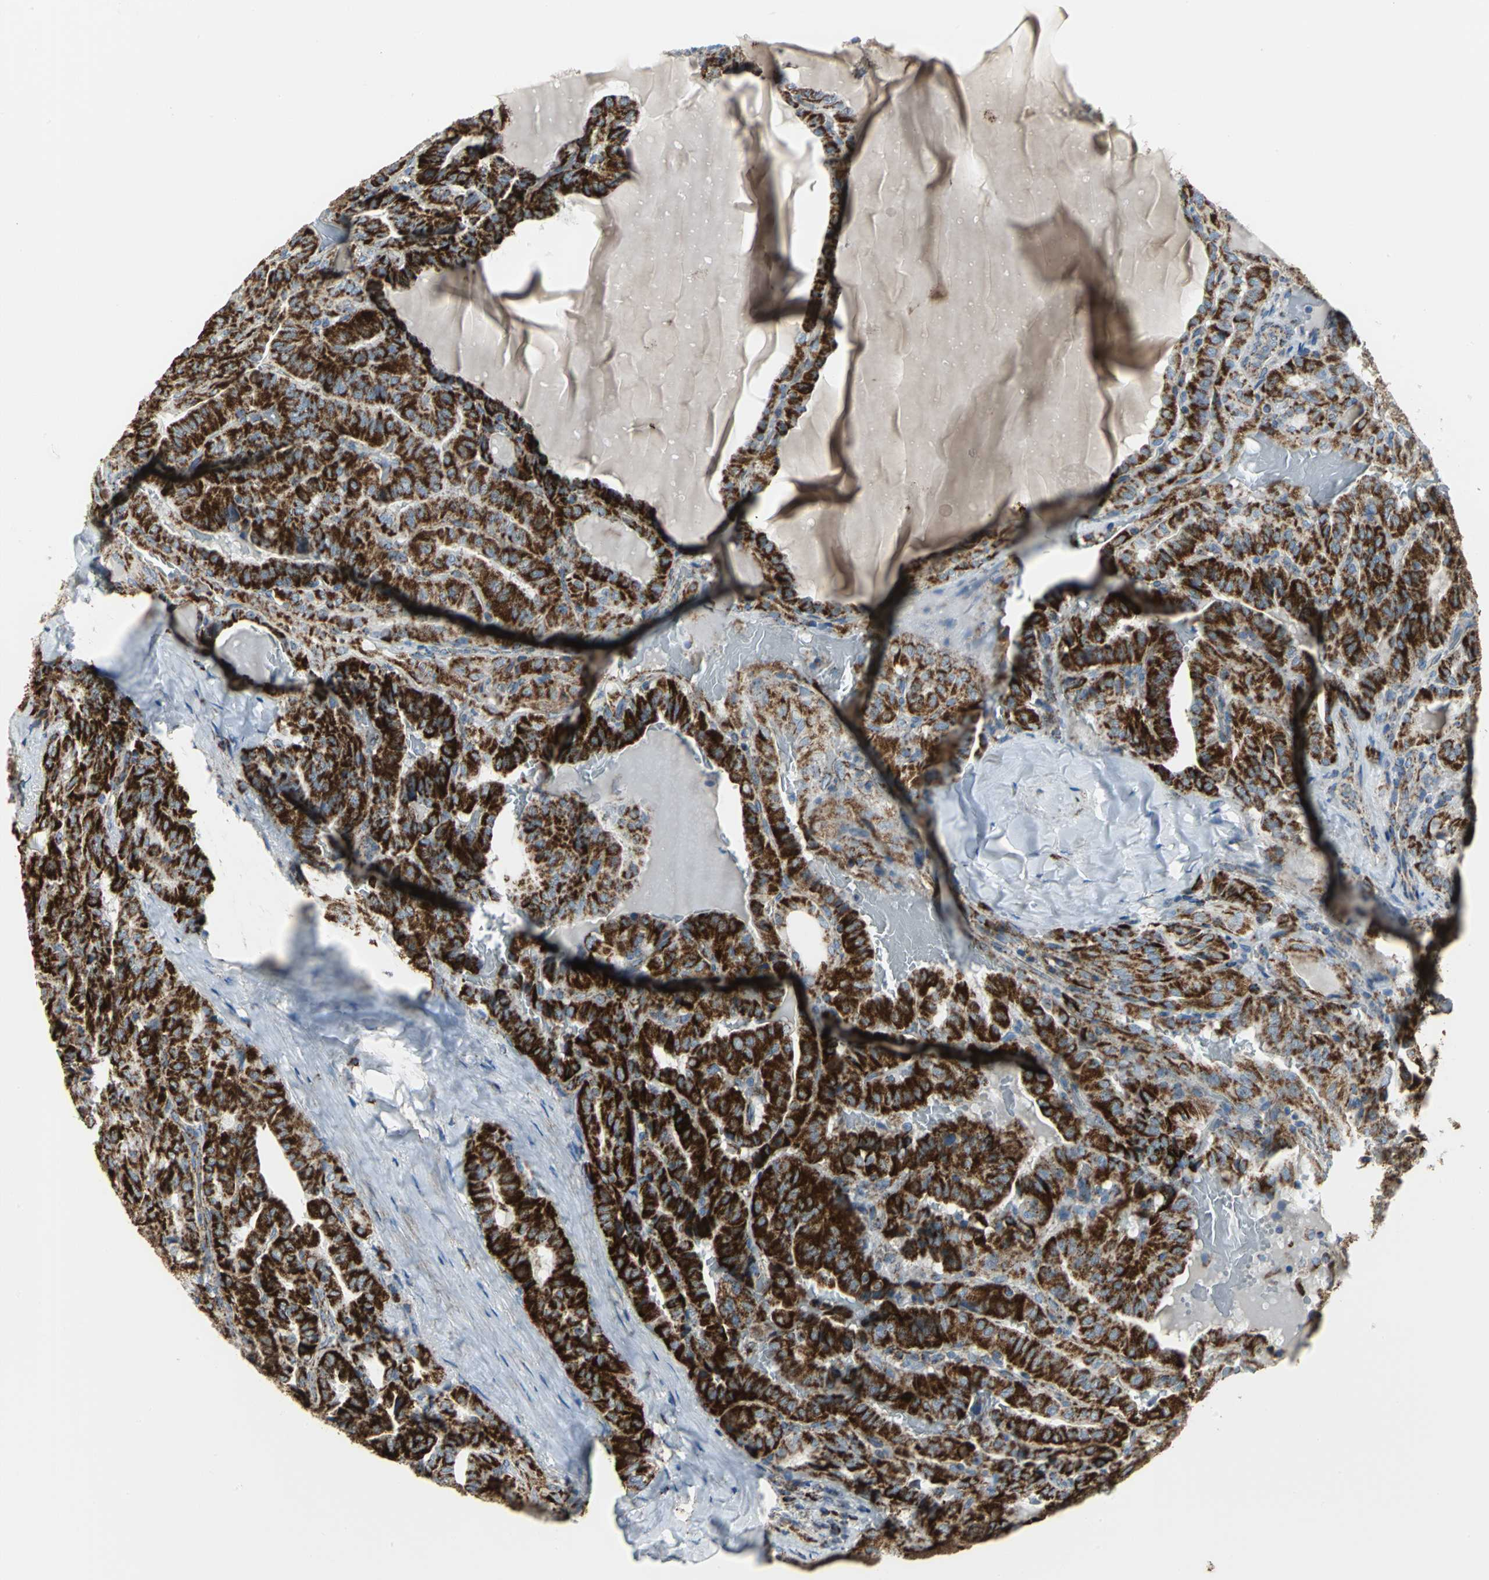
{"staining": {"intensity": "strong", "quantity": ">75%", "location": "cytoplasmic/membranous"}, "tissue": "thyroid cancer", "cell_type": "Tumor cells", "image_type": "cancer", "snomed": [{"axis": "morphology", "description": "Papillary adenocarcinoma, NOS"}, {"axis": "topography", "description": "Thyroid gland"}], "caption": "Papillary adenocarcinoma (thyroid) tissue shows strong cytoplasmic/membranous staining in about >75% of tumor cells, visualized by immunohistochemistry.", "gene": "NTRK1", "patient": {"sex": "male", "age": 77}}